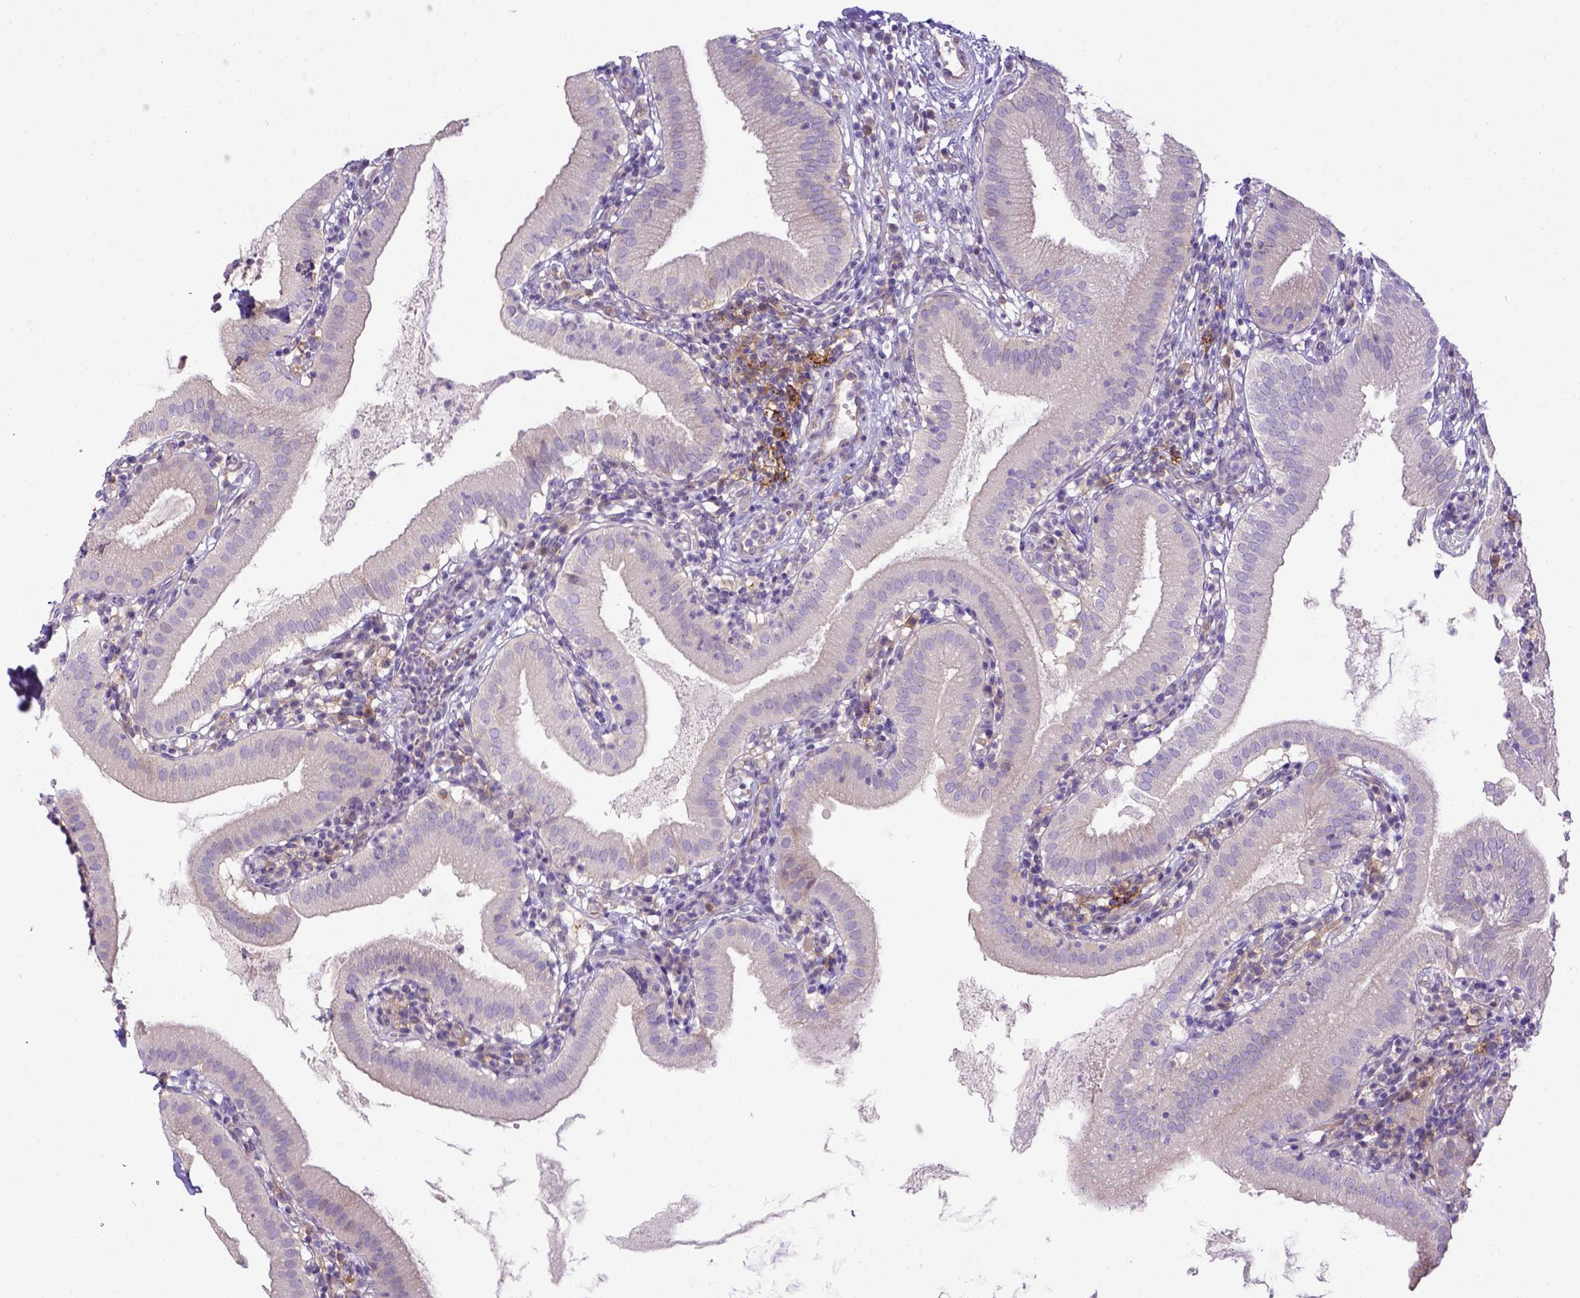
{"staining": {"intensity": "negative", "quantity": "none", "location": "none"}, "tissue": "gallbladder", "cell_type": "Glandular cells", "image_type": "normal", "snomed": [{"axis": "morphology", "description": "Normal tissue, NOS"}, {"axis": "topography", "description": "Gallbladder"}], "caption": "IHC image of benign gallbladder: gallbladder stained with DAB exhibits no significant protein staining in glandular cells.", "gene": "CD40", "patient": {"sex": "female", "age": 65}}